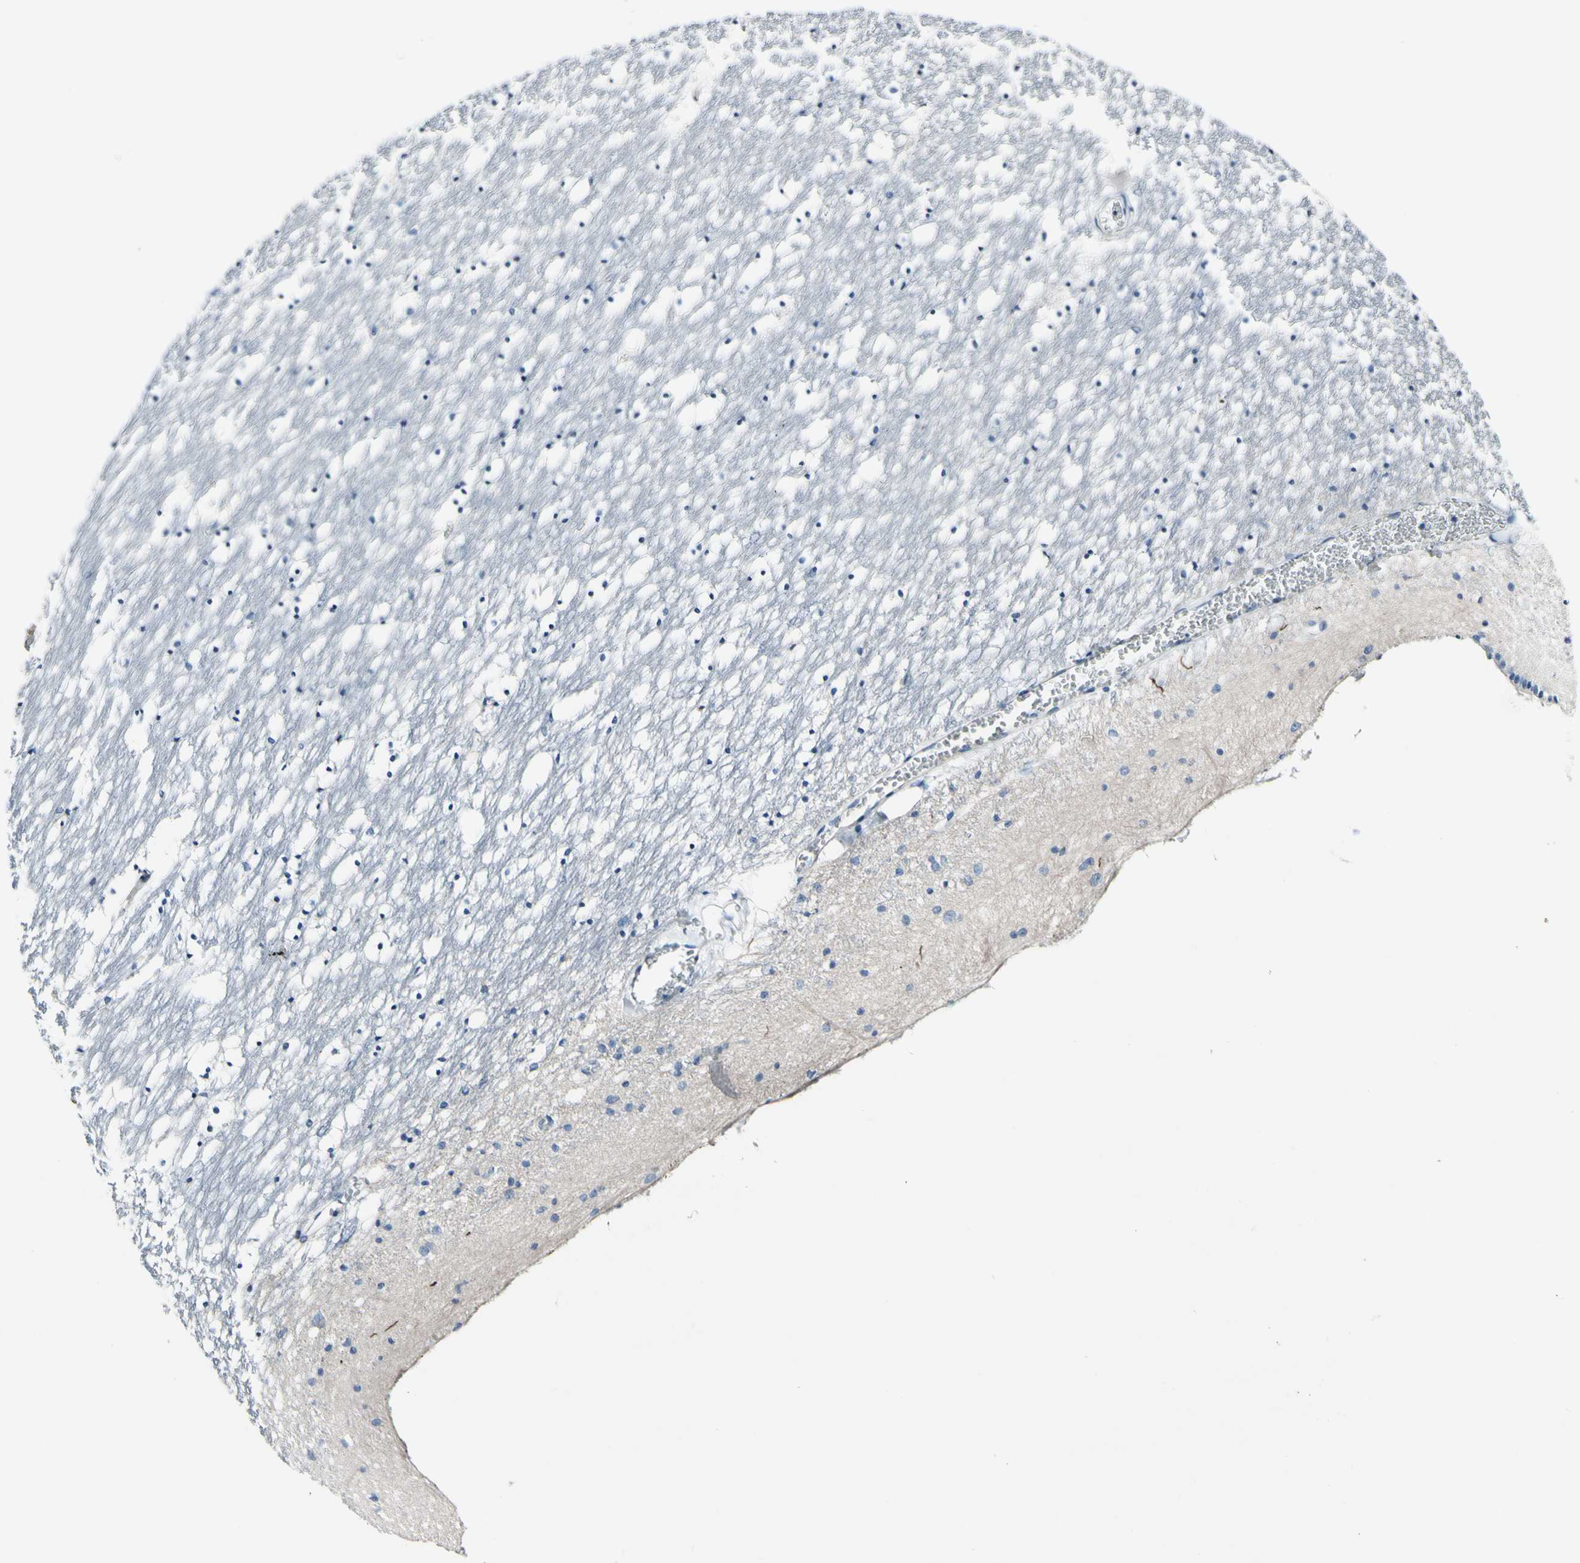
{"staining": {"intensity": "negative", "quantity": "none", "location": "none"}, "tissue": "caudate", "cell_type": "Glial cells", "image_type": "normal", "snomed": [{"axis": "morphology", "description": "Normal tissue, NOS"}, {"axis": "topography", "description": "Lateral ventricle wall"}], "caption": "Immunohistochemistry histopathology image of unremarkable caudate stained for a protein (brown), which displays no expression in glial cells. (DAB immunohistochemistry (IHC) with hematoxylin counter stain).", "gene": "COL6A3", "patient": {"sex": "male", "age": 45}}